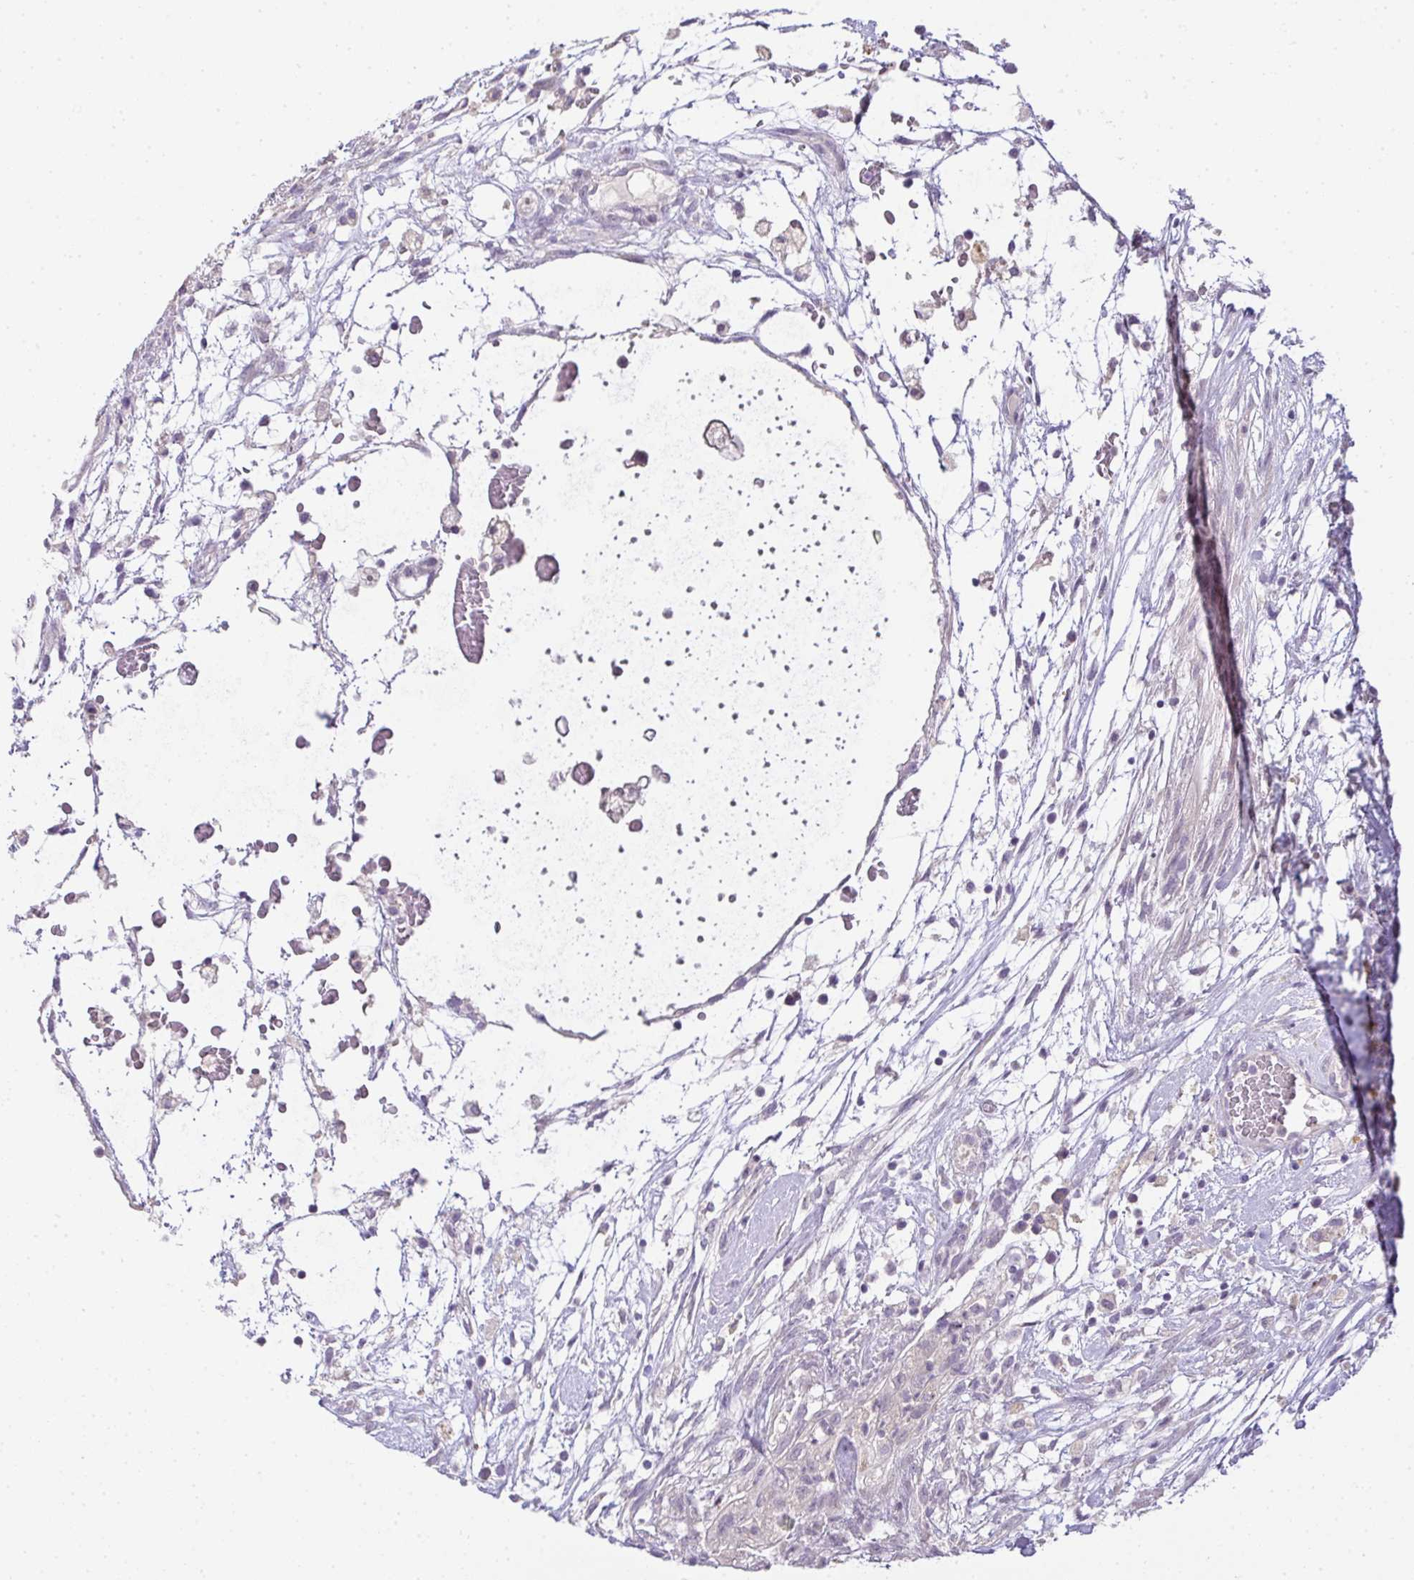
{"staining": {"intensity": "negative", "quantity": "none", "location": "none"}, "tissue": "testis cancer", "cell_type": "Tumor cells", "image_type": "cancer", "snomed": [{"axis": "morphology", "description": "Carcinoma, Embryonal, NOS"}, {"axis": "topography", "description": "Testis"}], "caption": "Immunohistochemical staining of human testis cancer reveals no significant expression in tumor cells.", "gene": "CMPK1", "patient": {"sex": "male", "age": 32}}